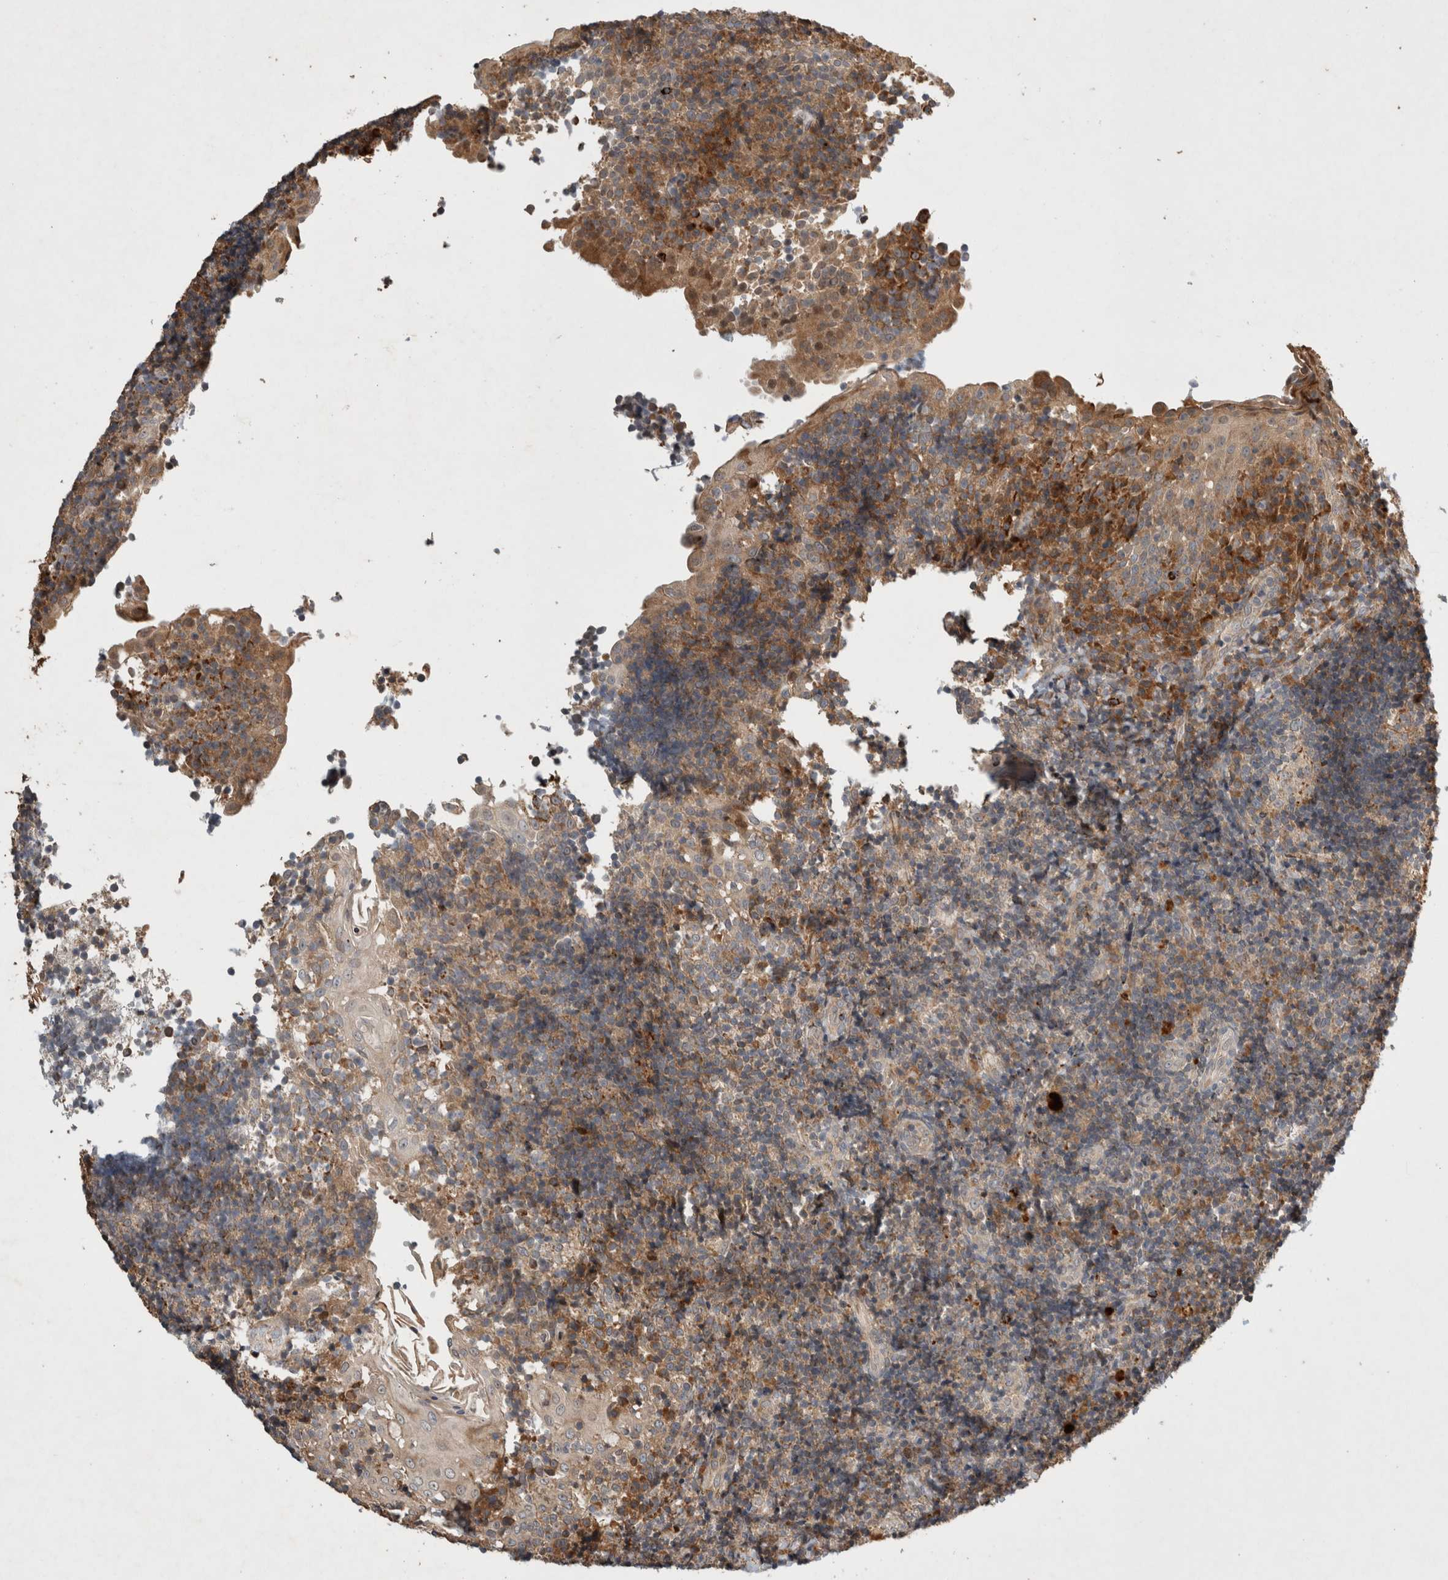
{"staining": {"intensity": "moderate", "quantity": "<25%", "location": "cytoplasmic/membranous"}, "tissue": "tonsil", "cell_type": "Non-germinal center cells", "image_type": "normal", "snomed": [{"axis": "morphology", "description": "Normal tissue, NOS"}, {"axis": "topography", "description": "Tonsil"}], "caption": "High-power microscopy captured an immunohistochemistry (IHC) micrograph of normal tonsil, revealing moderate cytoplasmic/membranous expression in about <25% of non-germinal center cells. (brown staining indicates protein expression, while blue staining denotes nuclei).", "gene": "SERAC1", "patient": {"sex": "female", "age": 40}}